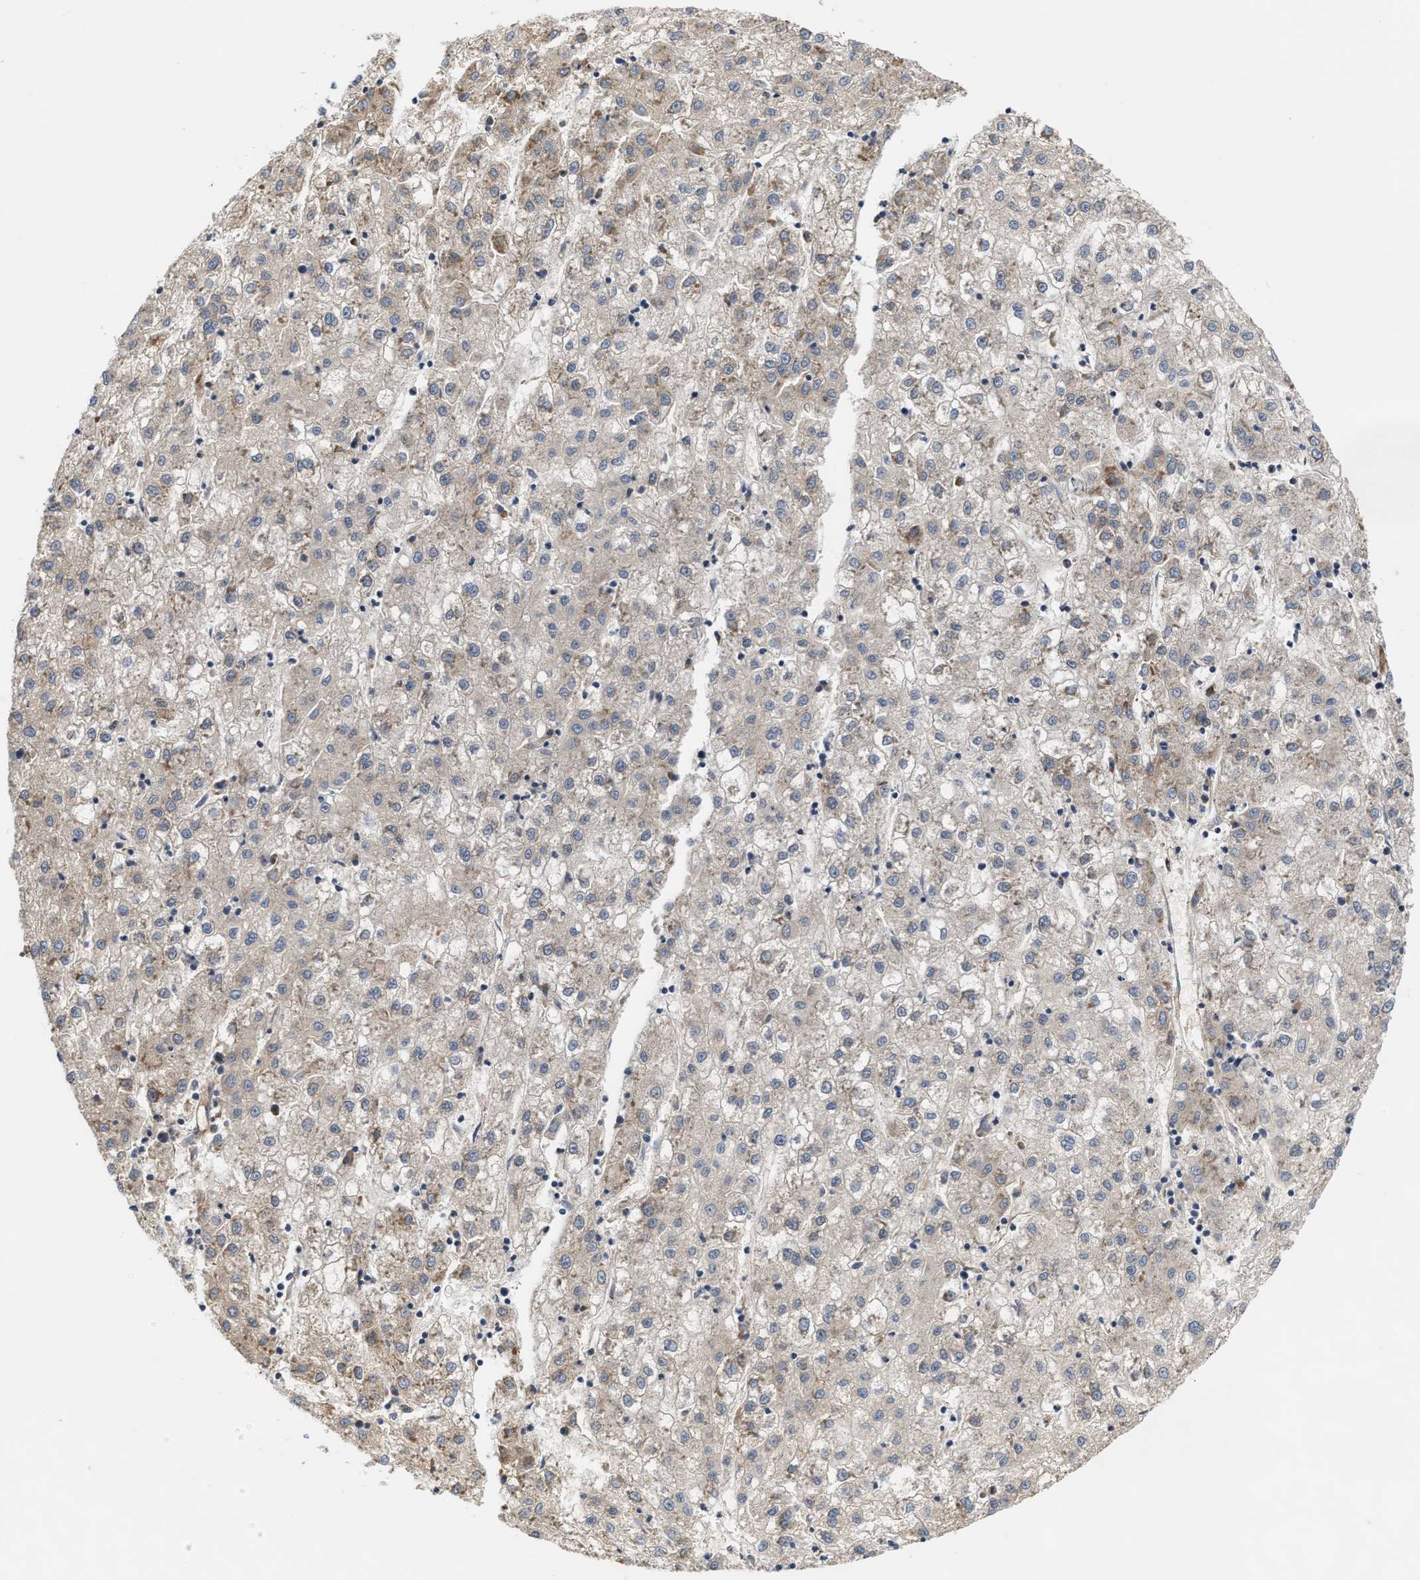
{"staining": {"intensity": "weak", "quantity": "25%-75%", "location": "cytoplasmic/membranous"}, "tissue": "liver cancer", "cell_type": "Tumor cells", "image_type": "cancer", "snomed": [{"axis": "morphology", "description": "Carcinoma, Hepatocellular, NOS"}, {"axis": "topography", "description": "Liver"}], "caption": "This is a photomicrograph of IHC staining of liver cancer (hepatocellular carcinoma), which shows weak positivity in the cytoplasmic/membranous of tumor cells.", "gene": "TCF4", "patient": {"sex": "male", "age": 72}}